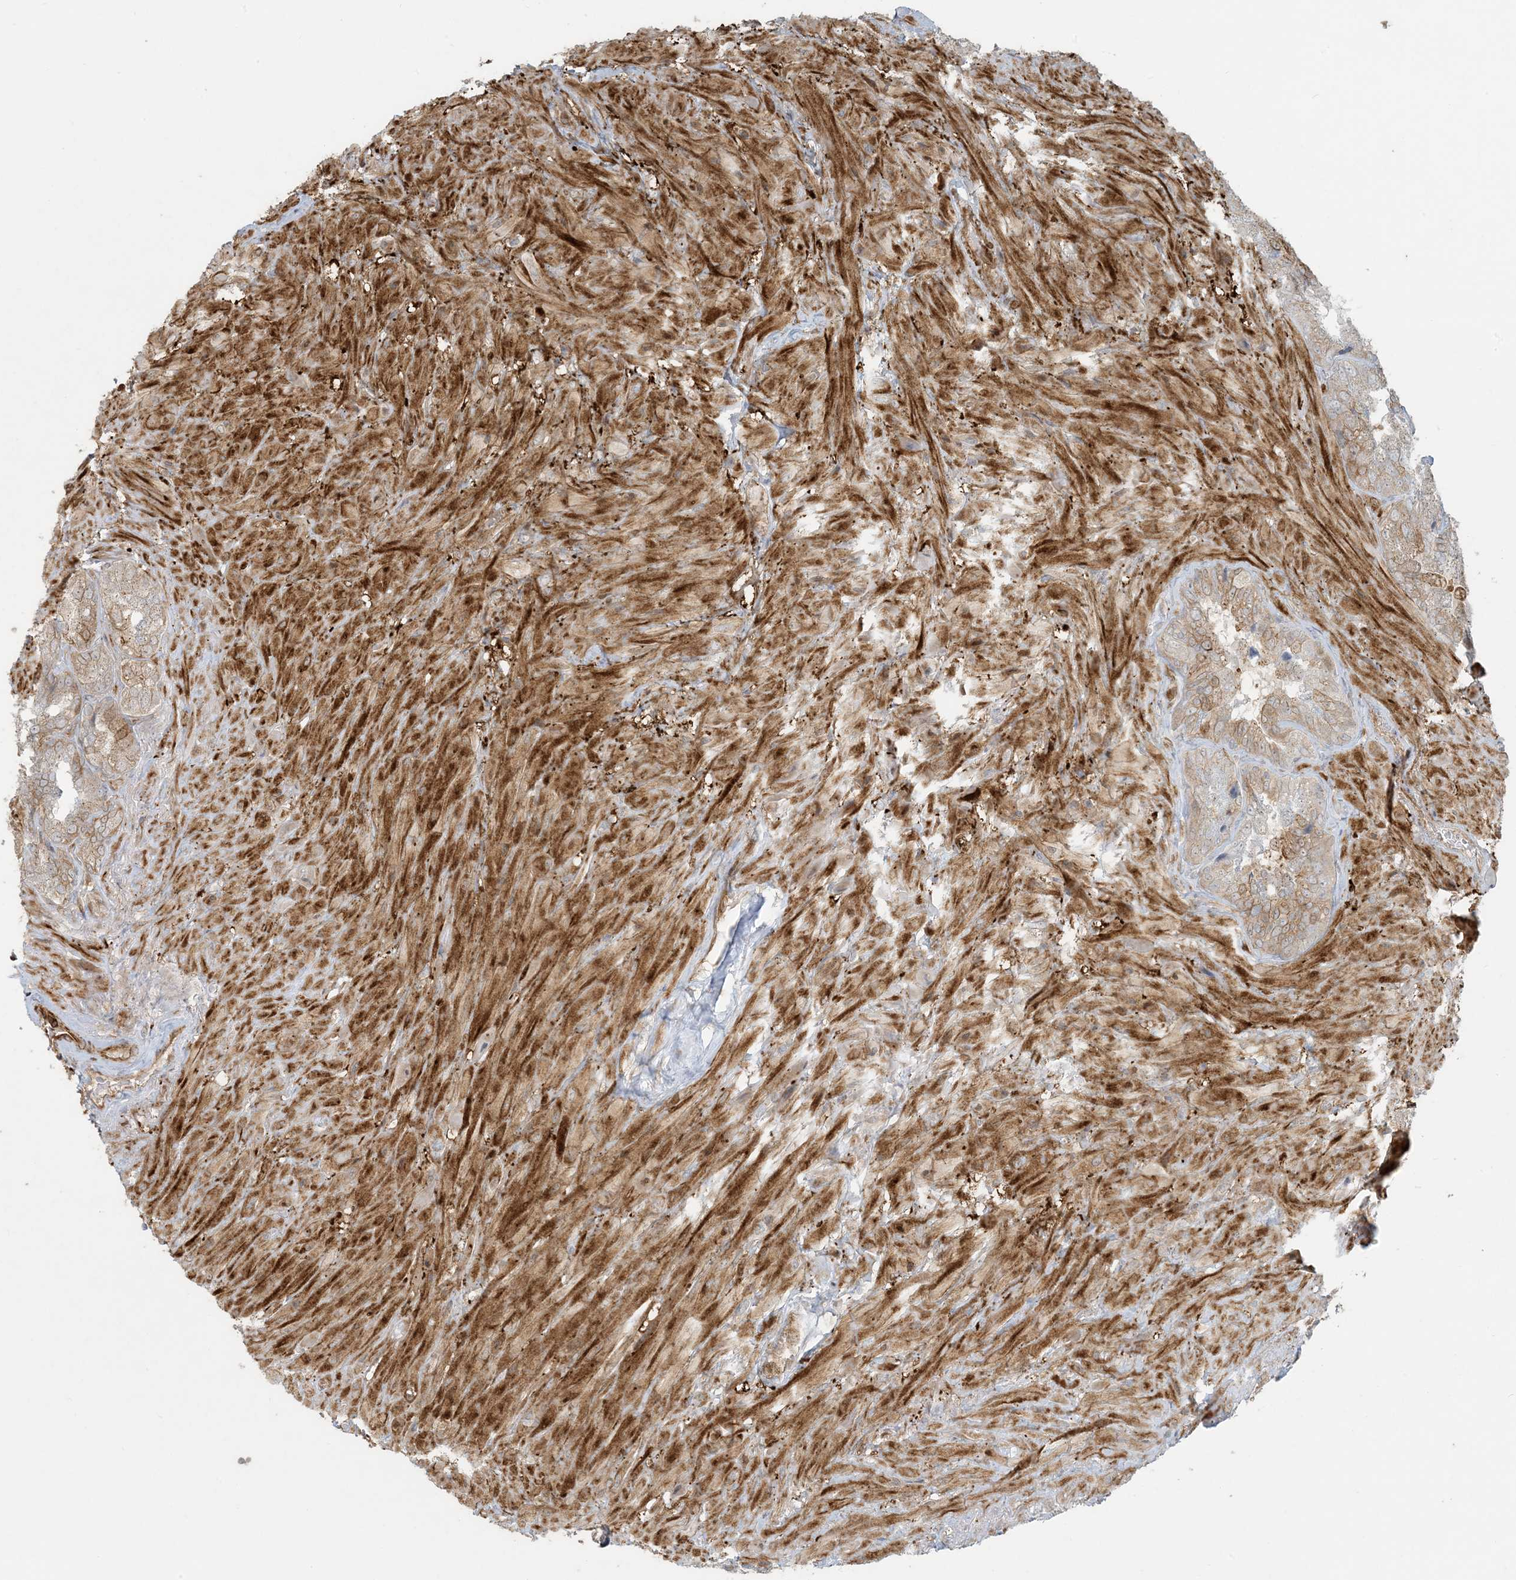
{"staining": {"intensity": "strong", "quantity": "25%-75%", "location": "cytoplasmic/membranous"}, "tissue": "seminal vesicle", "cell_type": "Glandular cells", "image_type": "normal", "snomed": [{"axis": "morphology", "description": "Normal tissue, NOS"}, {"axis": "topography", "description": "Seminal veicle"}, {"axis": "topography", "description": "Peripheral nerve tissue"}], "caption": "Normal seminal vesicle shows strong cytoplasmic/membranous expression in about 25%-75% of glandular cells, visualized by immunohistochemistry.", "gene": "BCORL1", "patient": {"sex": "male", "age": 63}}